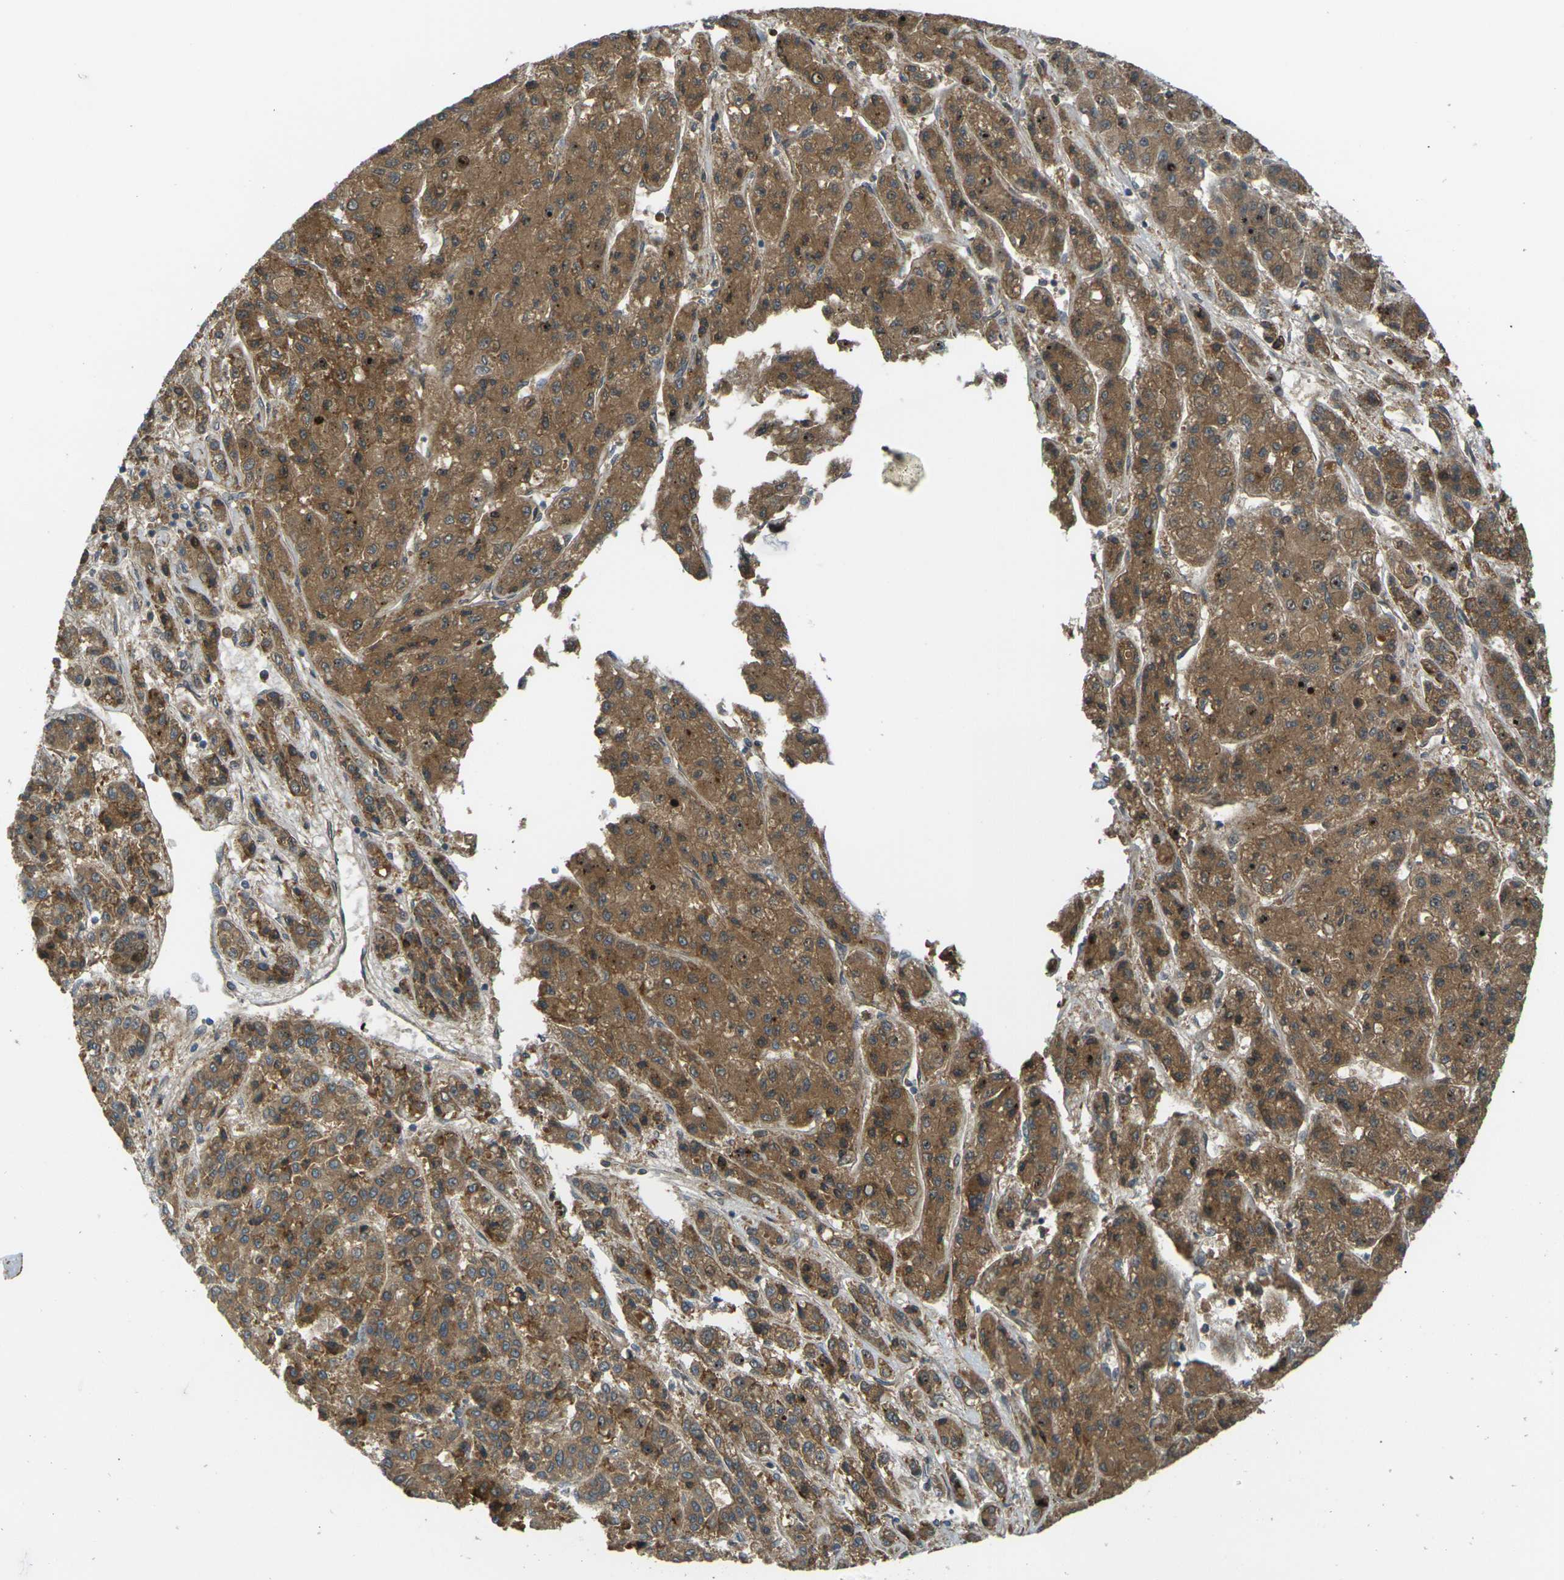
{"staining": {"intensity": "moderate", "quantity": ">75%", "location": "cytoplasmic/membranous"}, "tissue": "liver cancer", "cell_type": "Tumor cells", "image_type": "cancer", "snomed": [{"axis": "morphology", "description": "Carcinoma, Hepatocellular, NOS"}, {"axis": "topography", "description": "Liver"}], "caption": "Immunohistochemical staining of liver cancer displays medium levels of moderate cytoplasmic/membranous expression in approximately >75% of tumor cells.", "gene": "FZD1", "patient": {"sex": "male", "age": 70}}